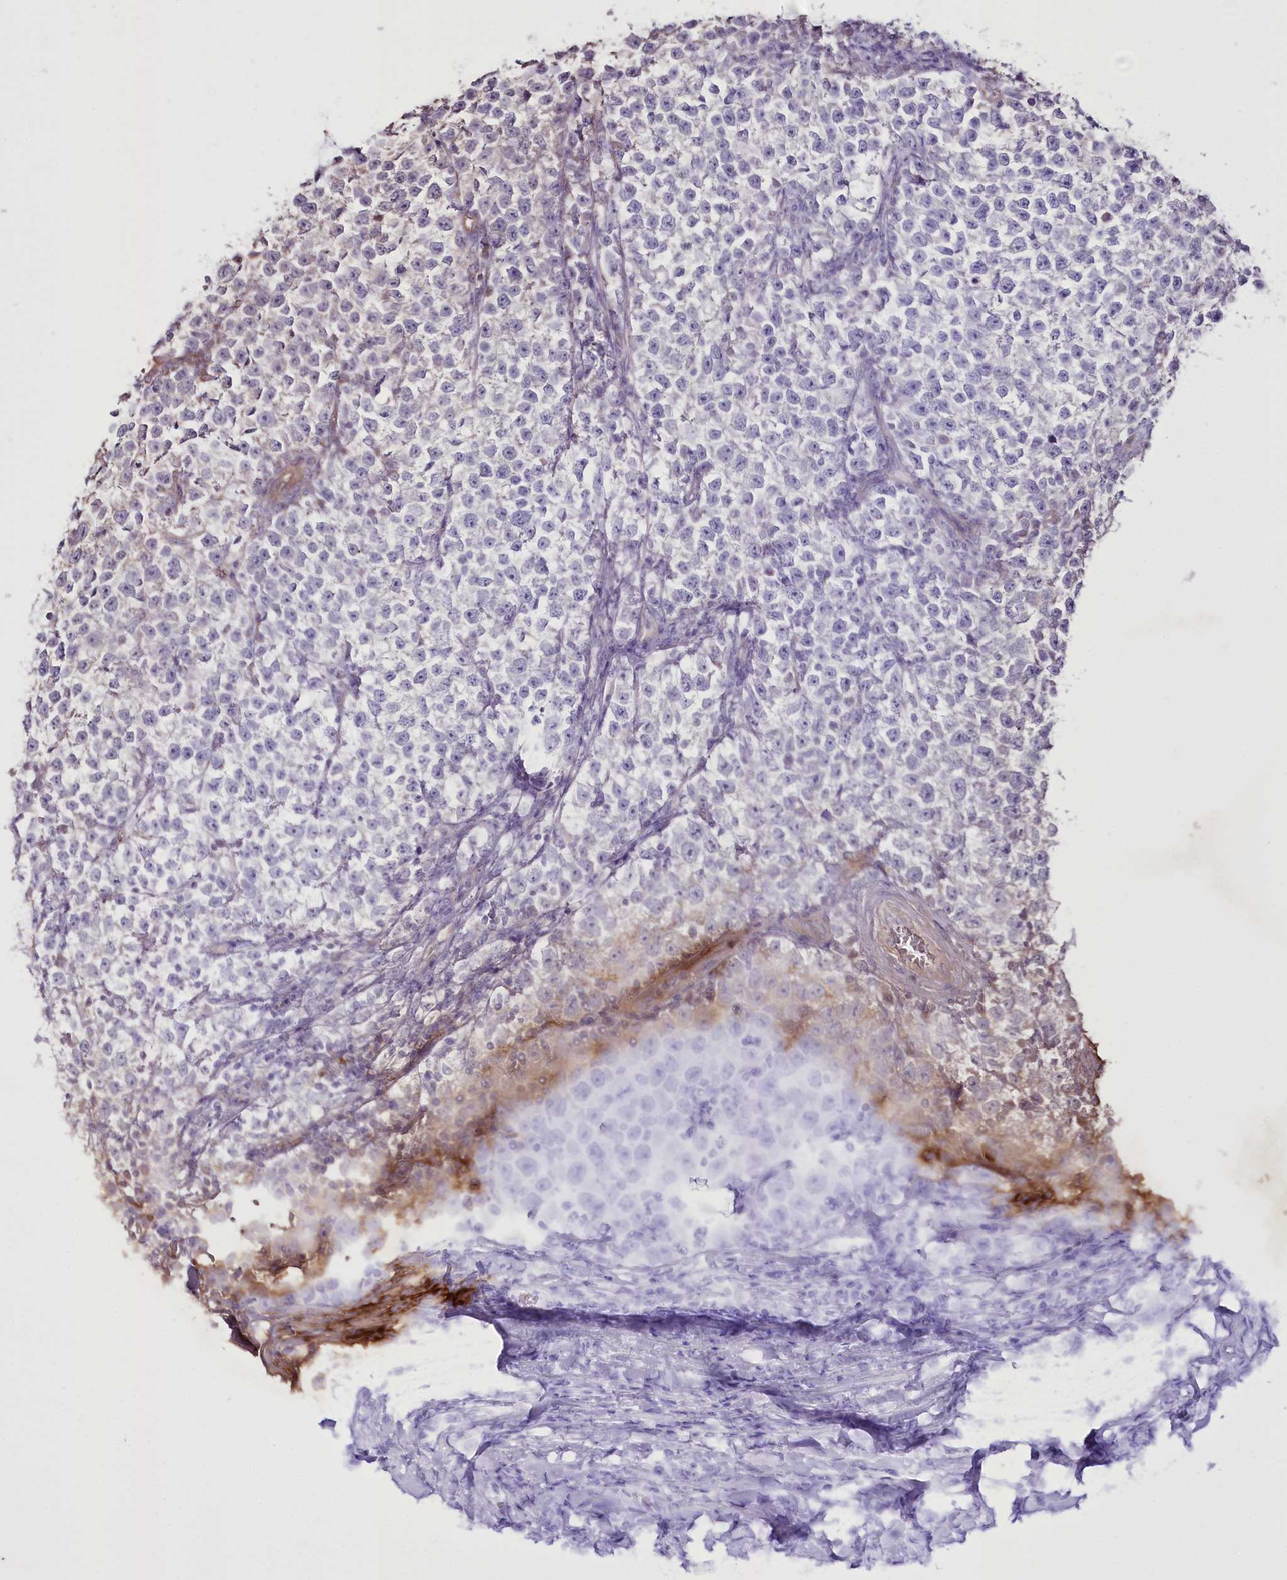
{"staining": {"intensity": "weak", "quantity": "25%-75%", "location": "cytoplasmic/membranous"}, "tissue": "testis cancer", "cell_type": "Tumor cells", "image_type": "cancer", "snomed": [{"axis": "morphology", "description": "Normal tissue, NOS"}, {"axis": "morphology", "description": "Seminoma, NOS"}, {"axis": "topography", "description": "Testis"}], "caption": "Tumor cells reveal weak cytoplasmic/membranous staining in about 25%-75% of cells in testis cancer (seminoma).", "gene": "REXO2", "patient": {"sex": "male", "age": 43}}